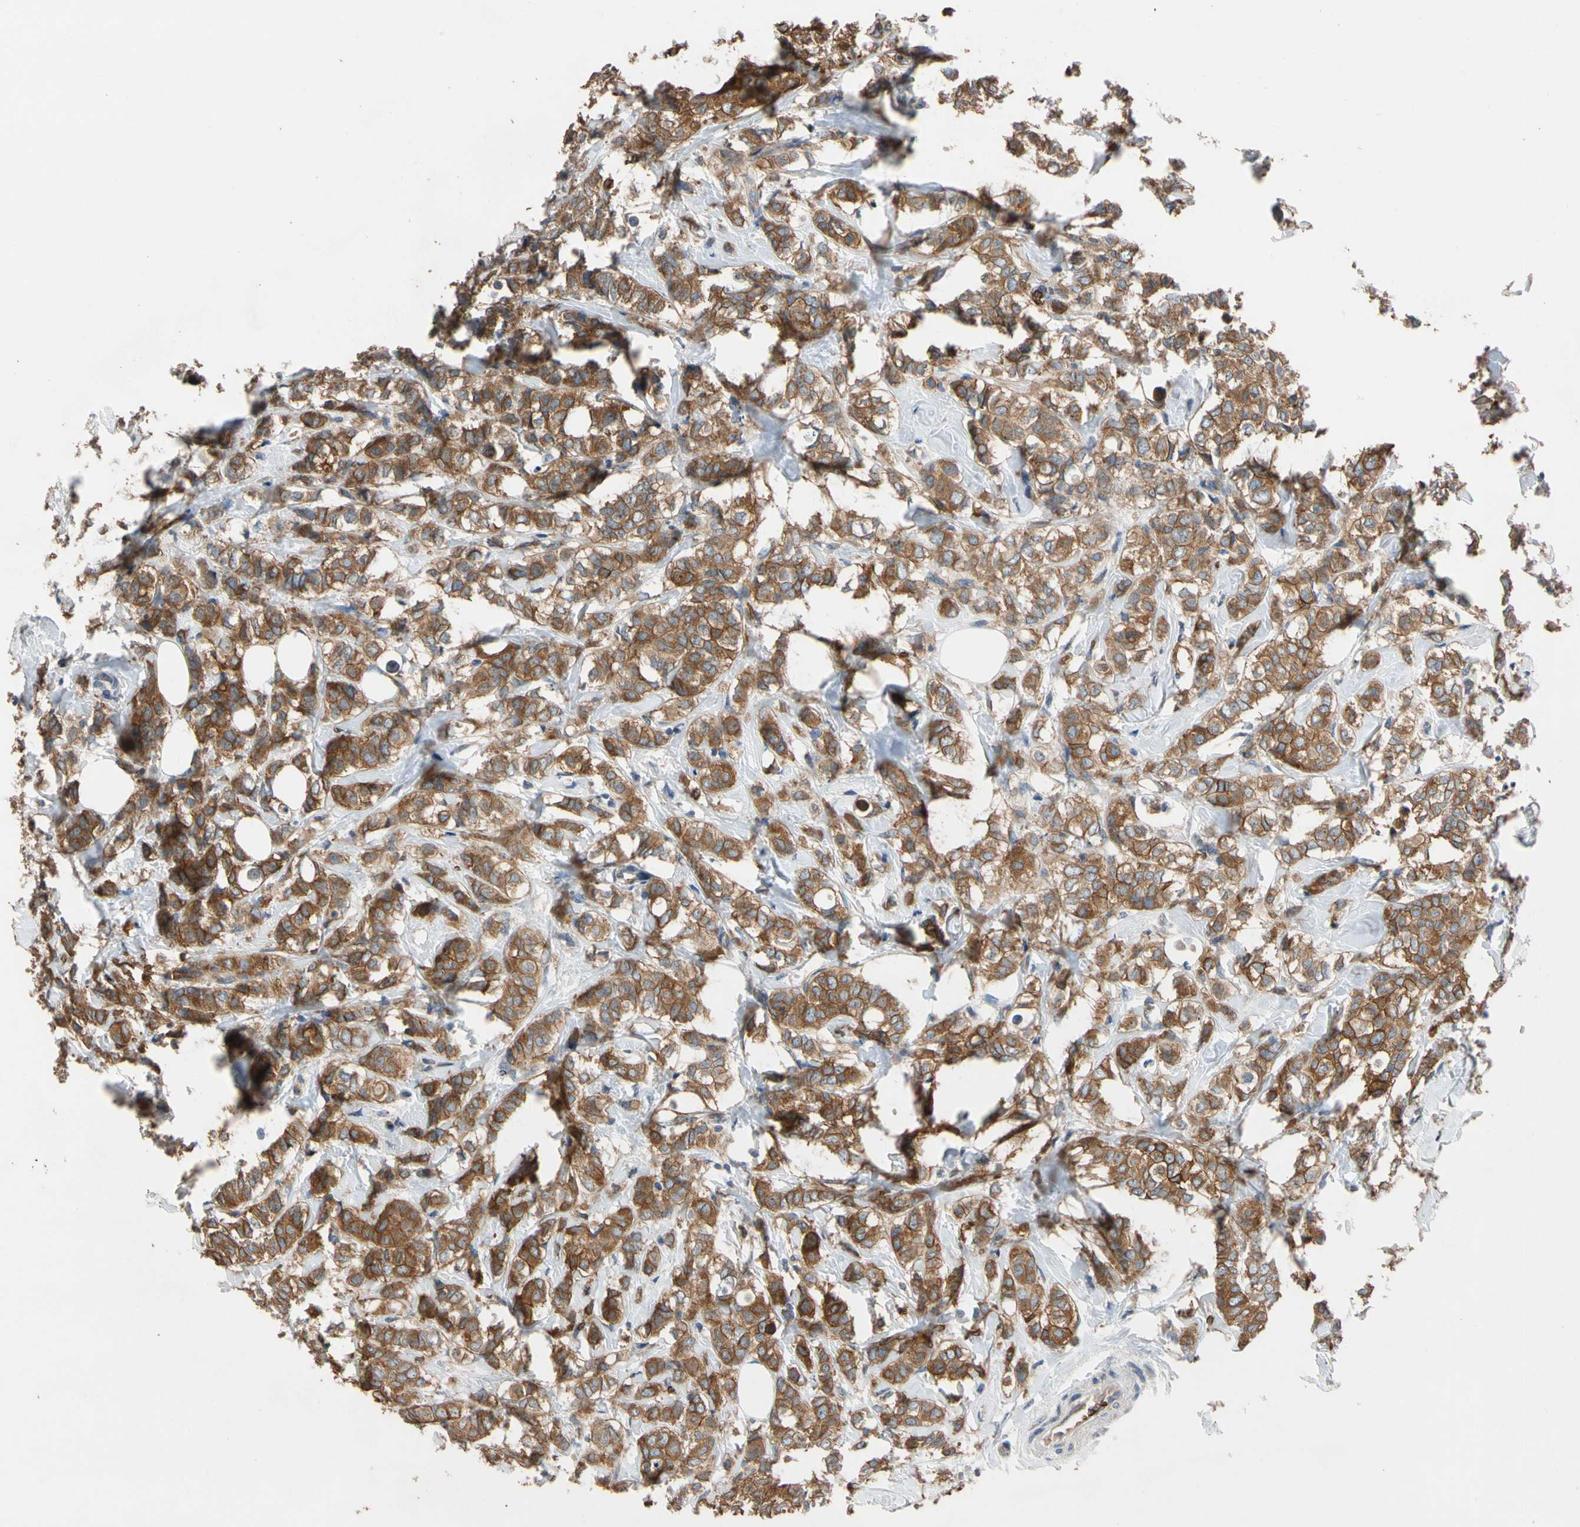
{"staining": {"intensity": "strong", "quantity": ">75%", "location": "cytoplasmic/membranous"}, "tissue": "breast cancer", "cell_type": "Tumor cells", "image_type": "cancer", "snomed": [{"axis": "morphology", "description": "Lobular carcinoma"}, {"axis": "topography", "description": "Breast"}], "caption": "Immunohistochemical staining of breast lobular carcinoma exhibits strong cytoplasmic/membranous protein staining in approximately >75% of tumor cells.", "gene": "RIOK2", "patient": {"sex": "female", "age": 60}}